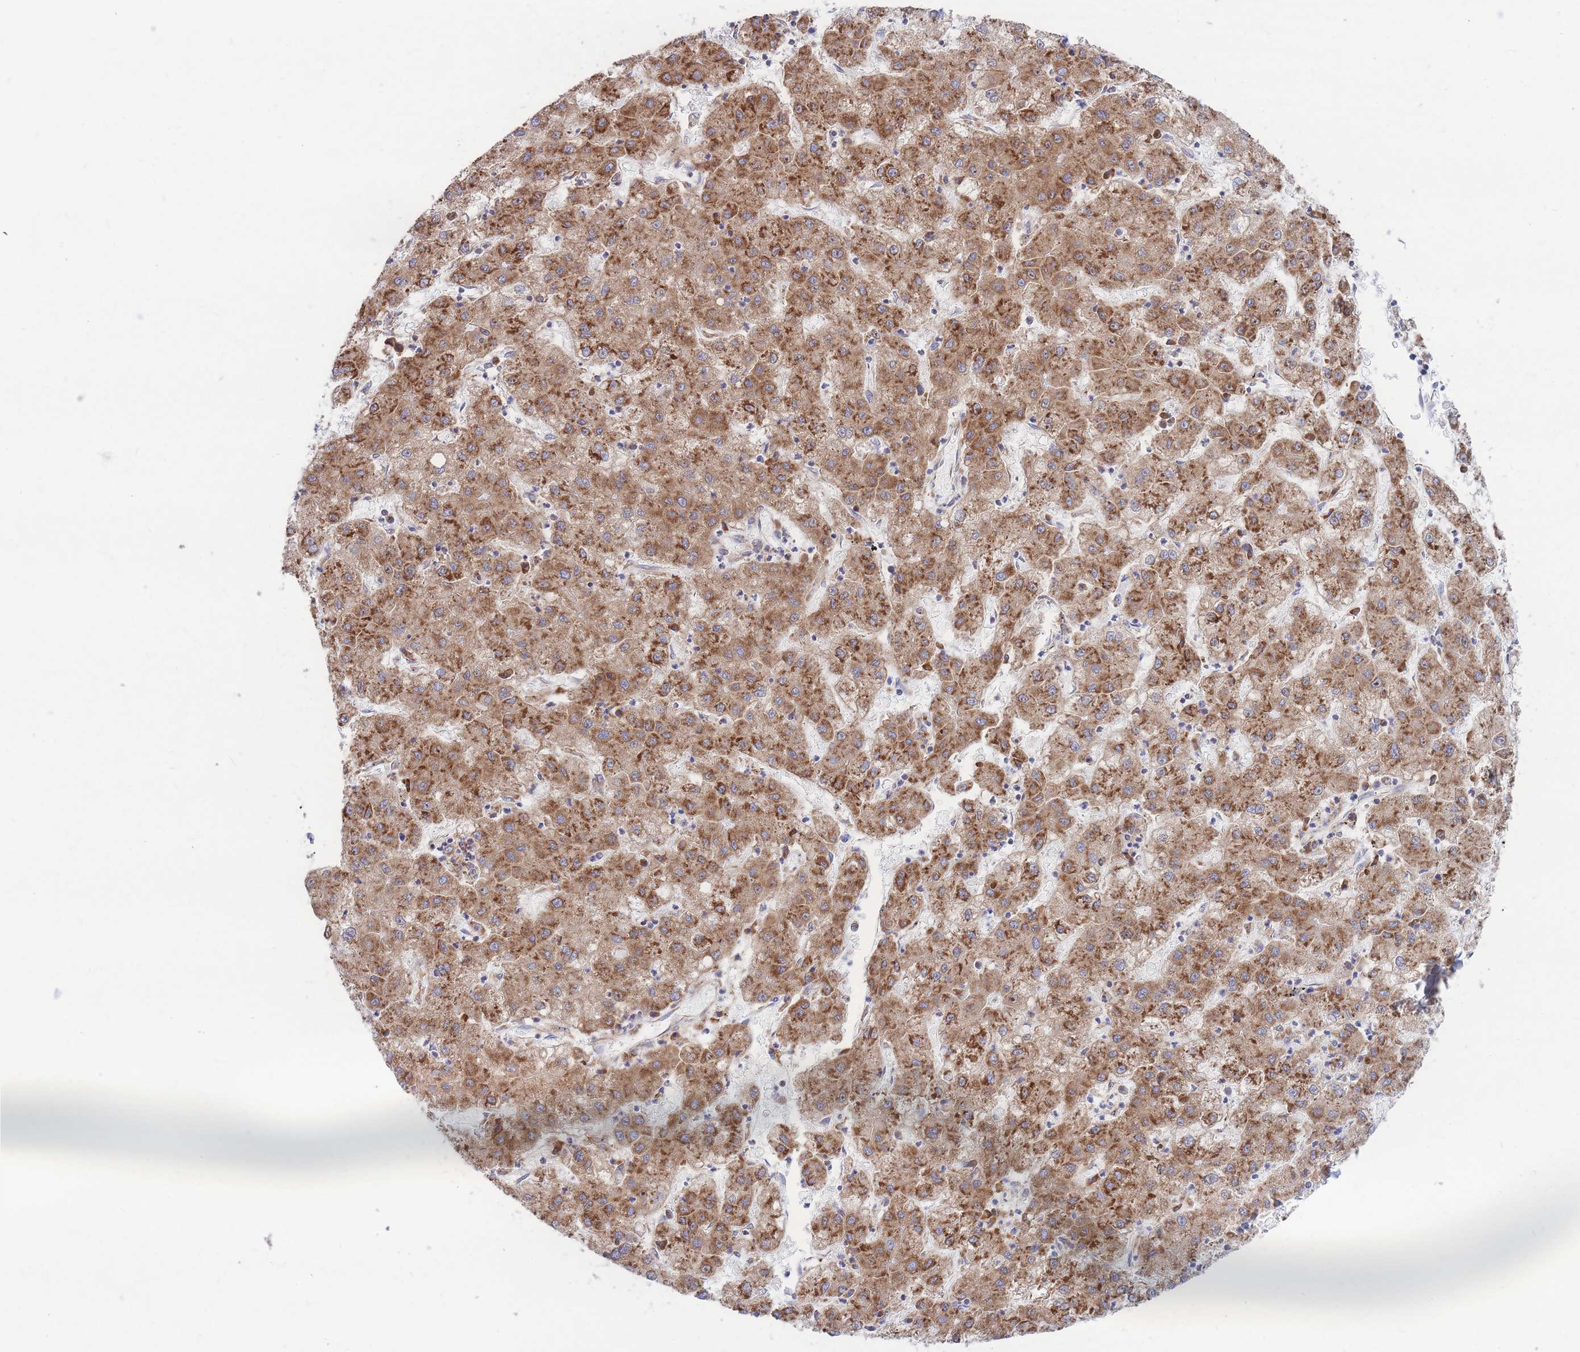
{"staining": {"intensity": "moderate", "quantity": ">75%", "location": "cytoplasmic/membranous"}, "tissue": "liver cancer", "cell_type": "Tumor cells", "image_type": "cancer", "snomed": [{"axis": "morphology", "description": "Carcinoma, Hepatocellular, NOS"}, {"axis": "topography", "description": "Liver"}], "caption": "Protein expression analysis of human liver hepatocellular carcinoma reveals moderate cytoplasmic/membranous staining in about >75% of tumor cells. The staining is performed using DAB brown chromogen to label protein expression. The nuclei are counter-stained blue using hematoxylin.", "gene": "RPL8", "patient": {"sex": "male", "age": 72}}